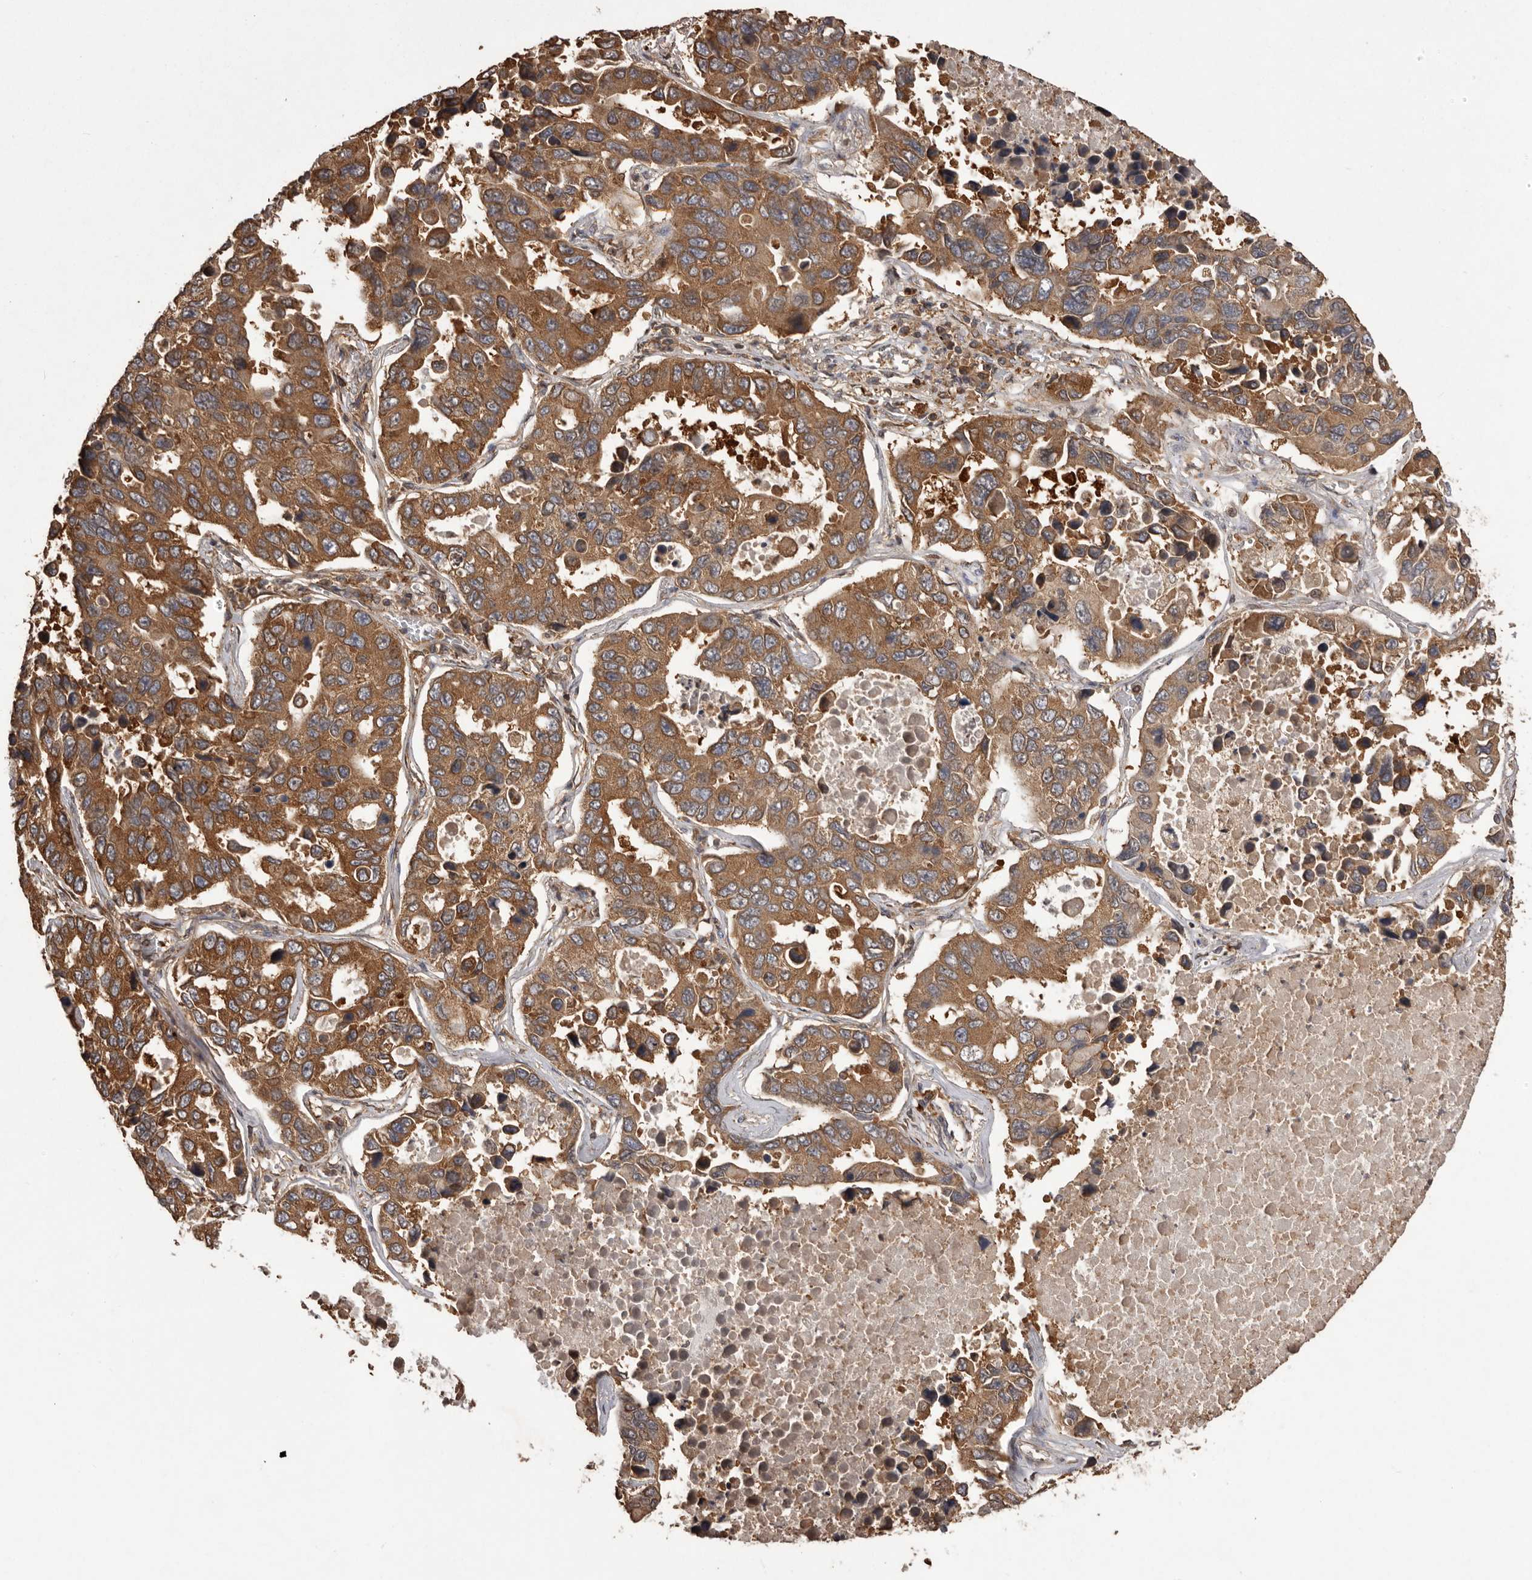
{"staining": {"intensity": "strong", "quantity": ">75%", "location": "cytoplasmic/membranous"}, "tissue": "lung cancer", "cell_type": "Tumor cells", "image_type": "cancer", "snomed": [{"axis": "morphology", "description": "Adenocarcinoma, NOS"}, {"axis": "topography", "description": "Lung"}], "caption": "Lung cancer (adenocarcinoma) stained with a brown dye reveals strong cytoplasmic/membranous positive staining in about >75% of tumor cells.", "gene": "SLC22A3", "patient": {"sex": "male", "age": 64}}